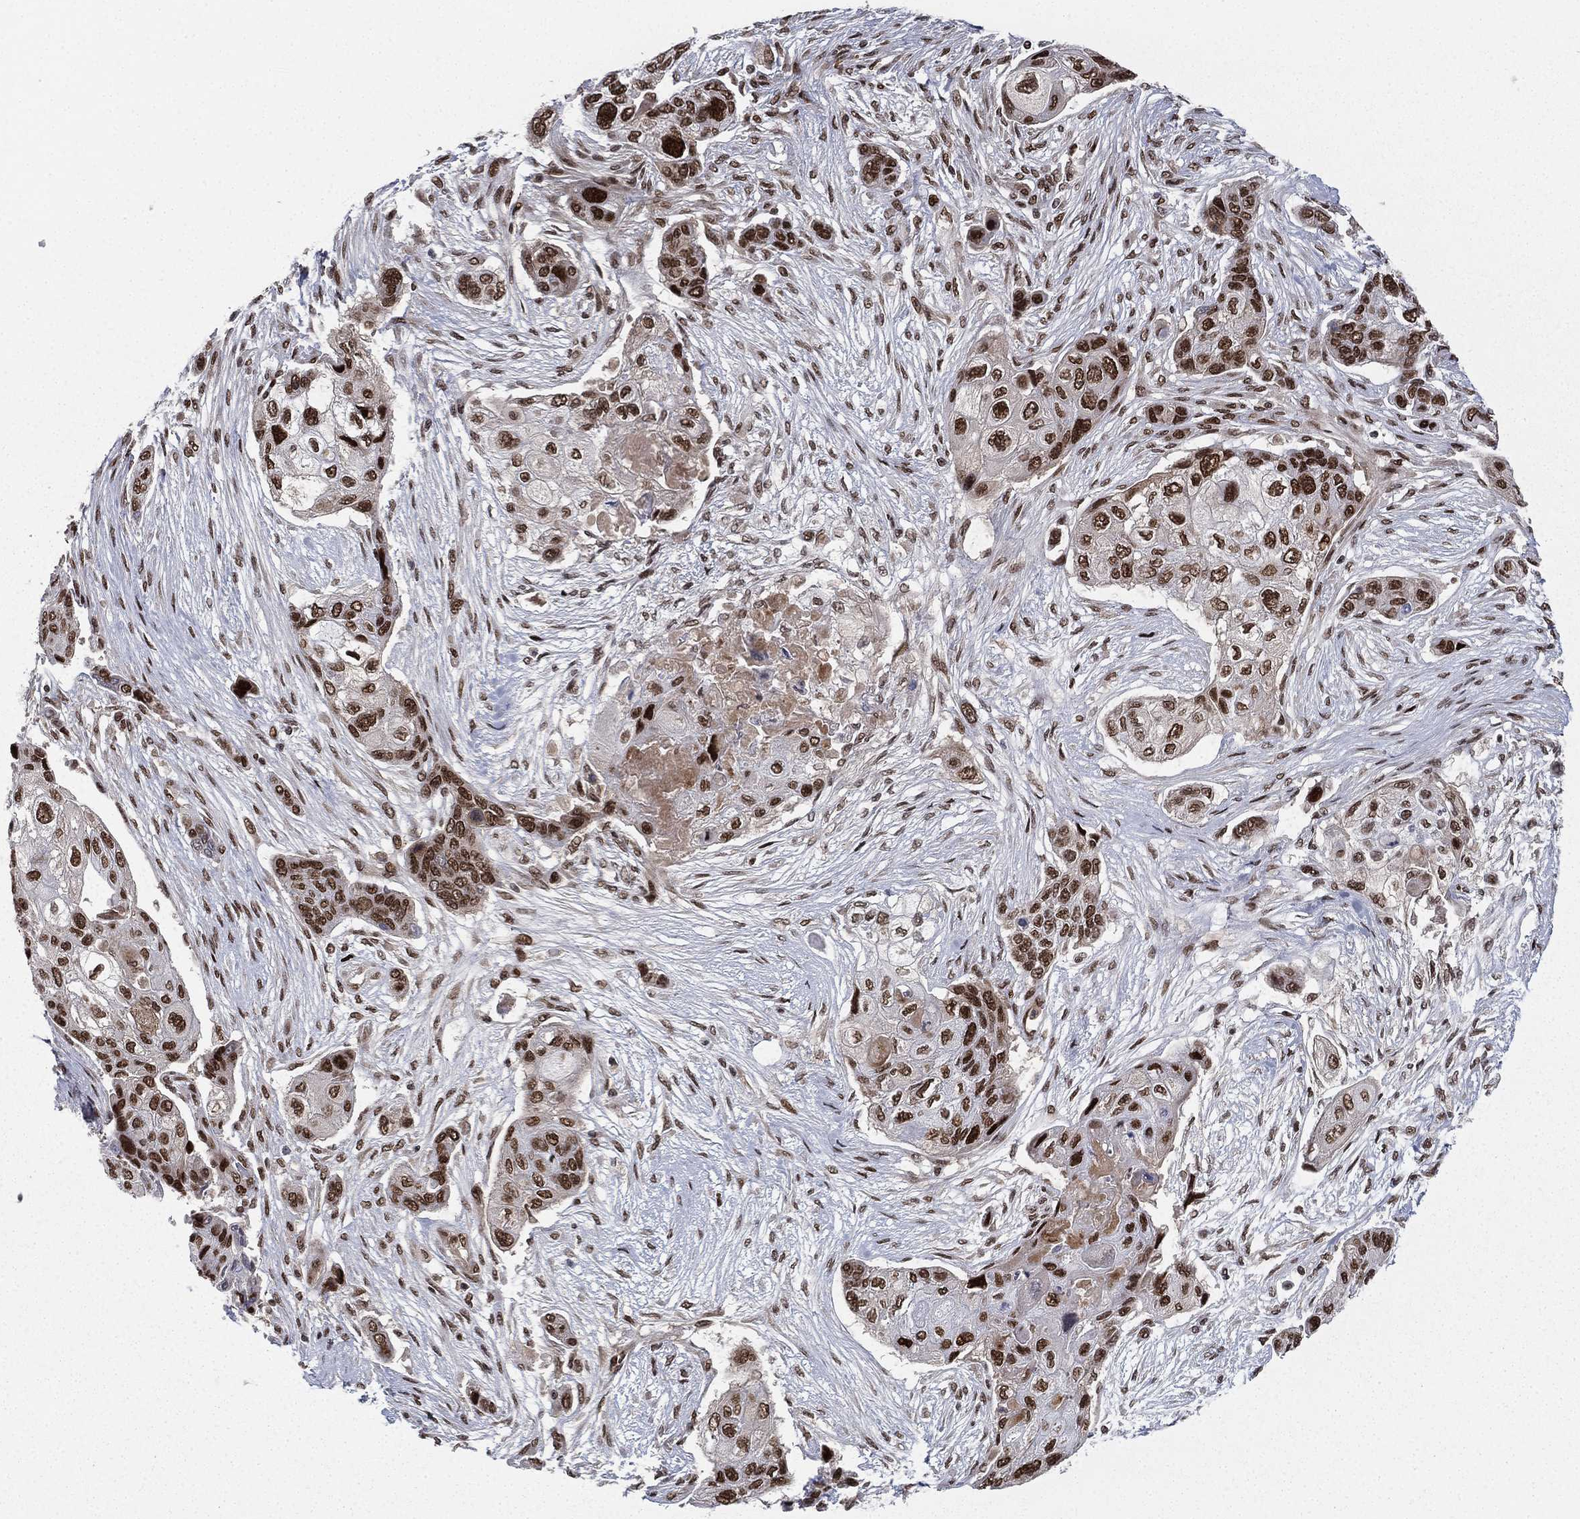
{"staining": {"intensity": "strong", "quantity": ">75%", "location": "nuclear"}, "tissue": "lung cancer", "cell_type": "Tumor cells", "image_type": "cancer", "snomed": [{"axis": "morphology", "description": "Squamous cell carcinoma, NOS"}, {"axis": "topography", "description": "Lung"}], "caption": "Immunohistochemical staining of lung squamous cell carcinoma shows high levels of strong nuclear staining in about >75% of tumor cells.", "gene": "RTF1", "patient": {"sex": "male", "age": 69}}